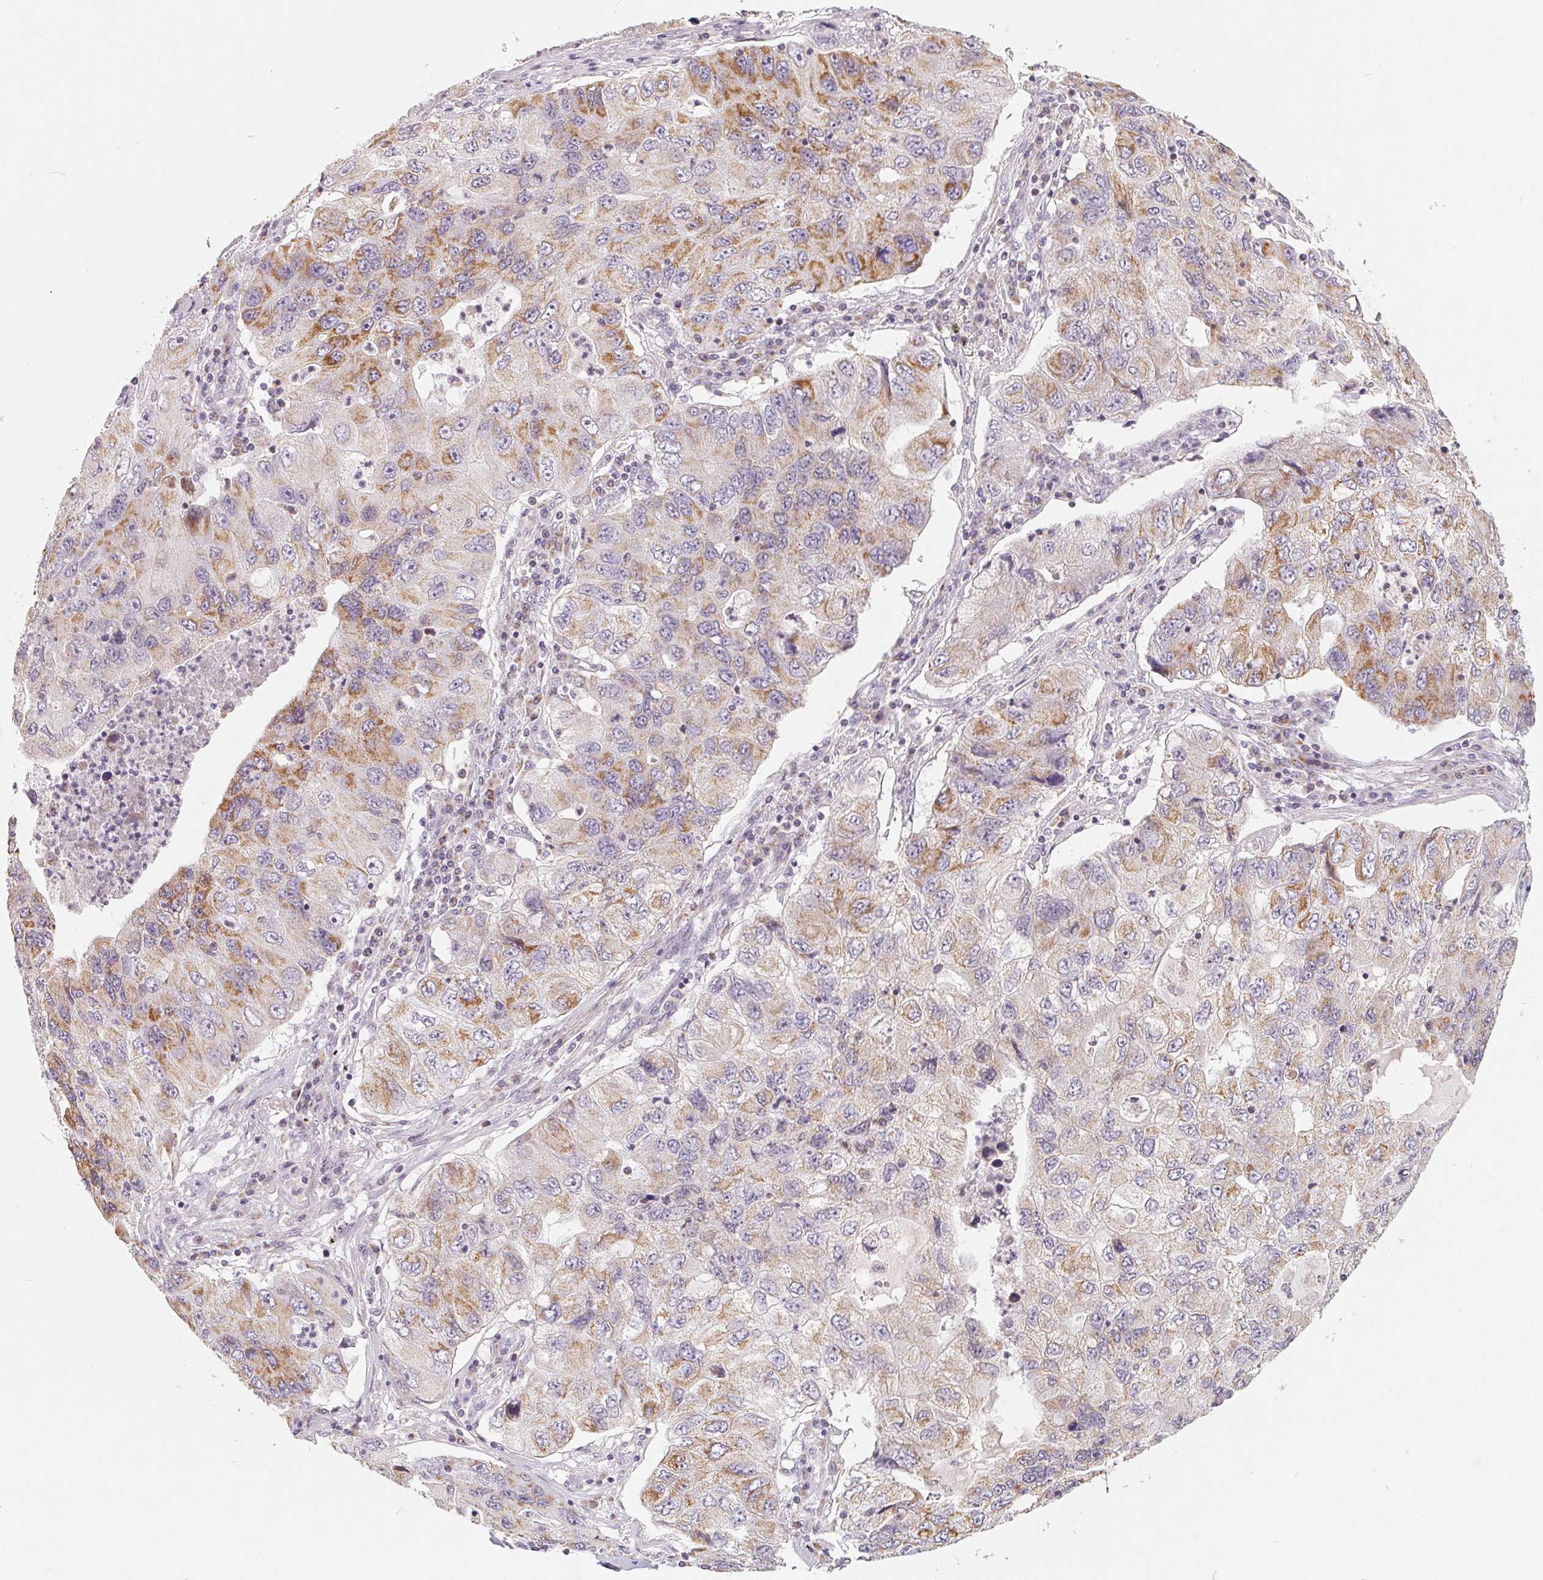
{"staining": {"intensity": "moderate", "quantity": "<25%", "location": "cytoplasmic/membranous"}, "tissue": "lung cancer", "cell_type": "Tumor cells", "image_type": "cancer", "snomed": [{"axis": "morphology", "description": "Adenocarcinoma, NOS"}, {"axis": "morphology", "description": "Adenocarcinoma, metastatic, NOS"}, {"axis": "topography", "description": "Lymph node"}, {"axis": "topography", "description": "Lung"}], "caption": "Lung cancer stained with a brown dye reveals moderate cytoplasmic/membranous positive positivity in about <25% of tumor cells.", "gene": "GHITM", "patient": {"sex": "female", "age": 54}}